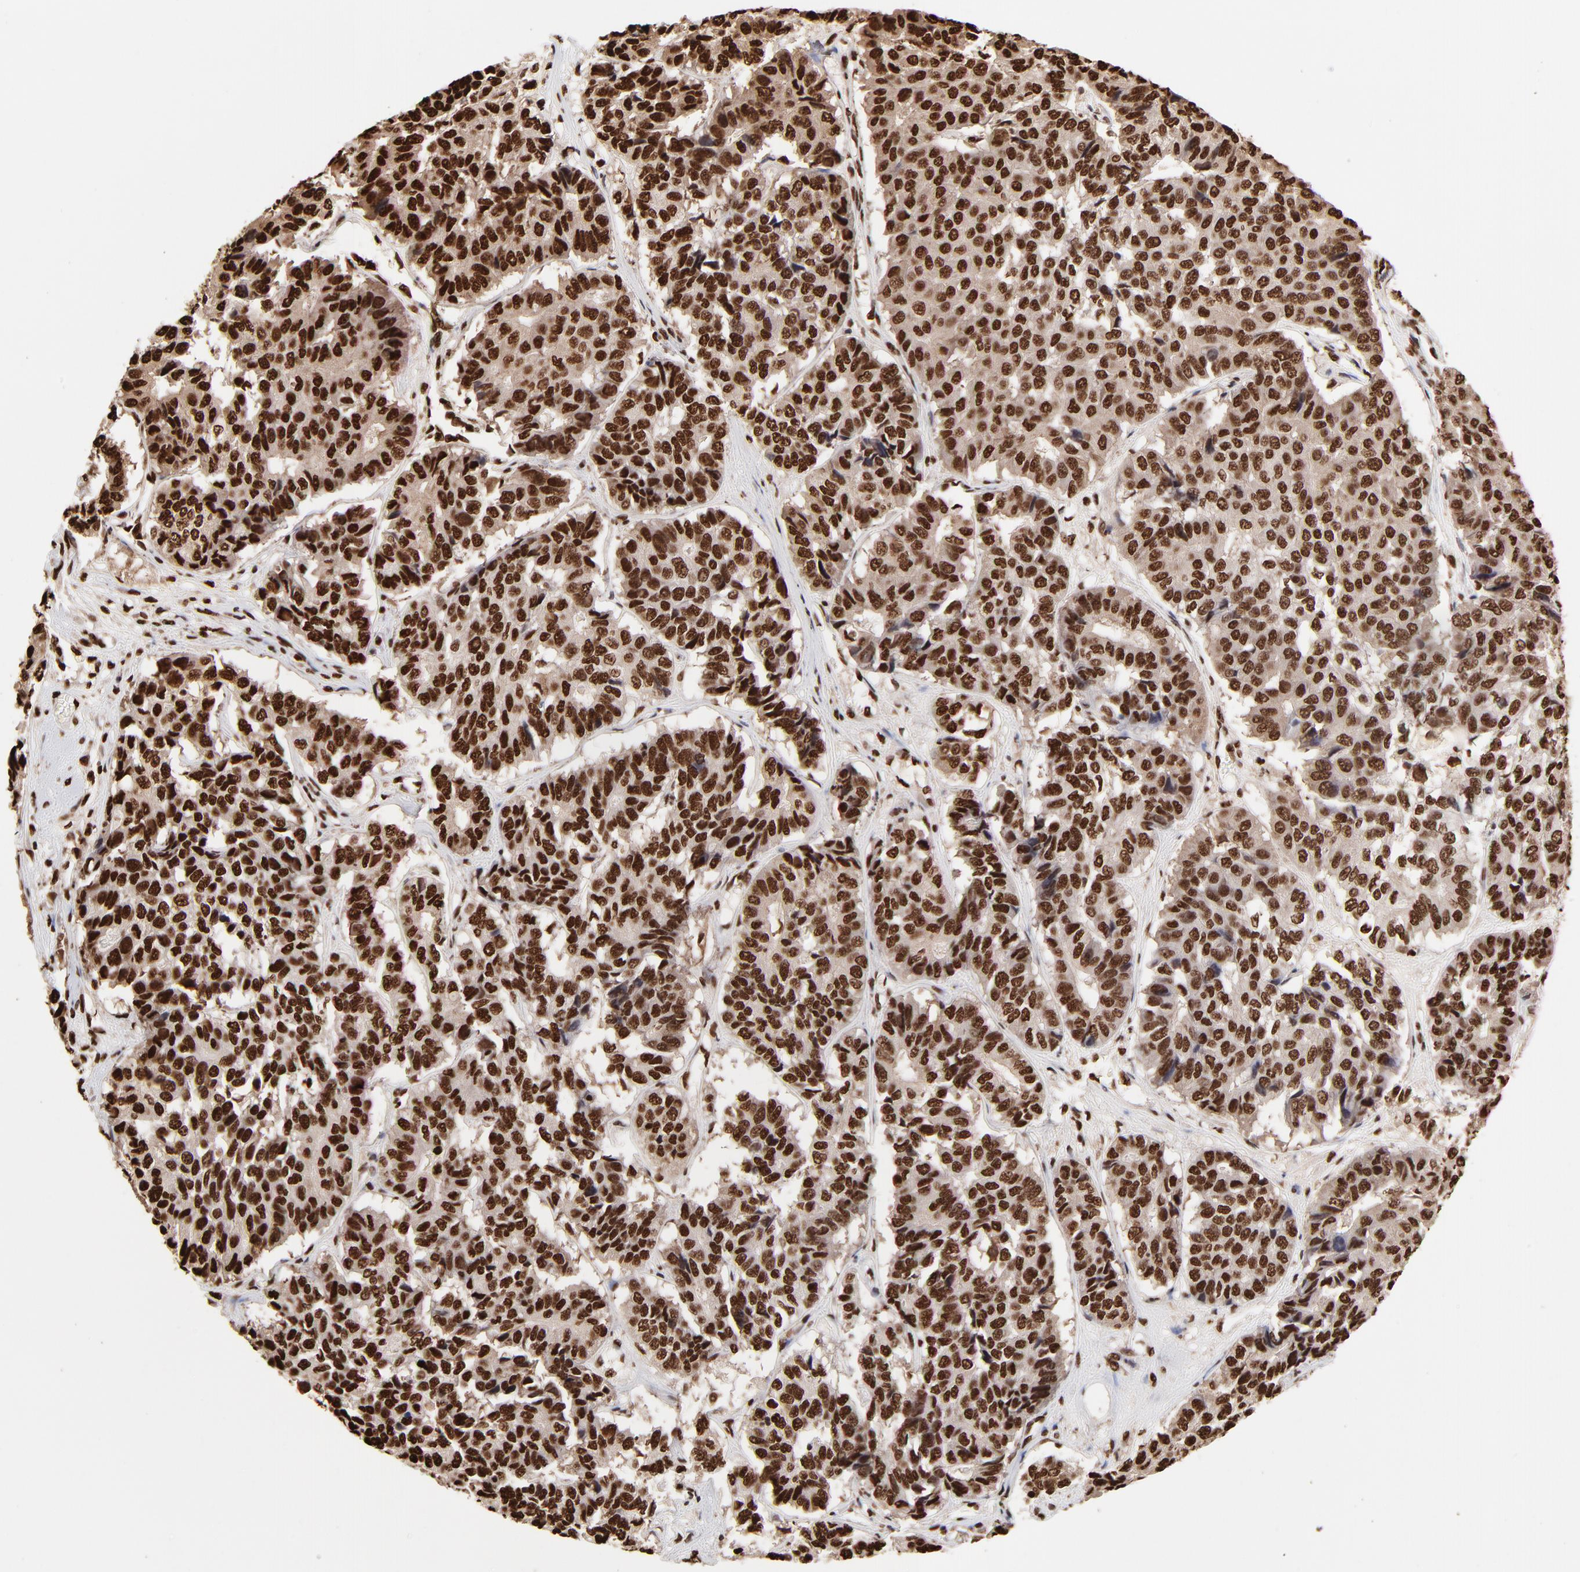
{"staining": {"intensity": "strong", "quantity": ">75%", "location": "cytoplasmic/membranous,nuclear"}, "tissue": "pancreatic cancer", "cell_type": "Tumor cells", "image_type": "cancer", "snomed": [{"axis": "morphology", "description": "Adenocarcinoma, NOS"}, {"axis": "topography", "description": "Pancreas"}], "caption": "Immunohistochemical staining of pancreatic adenocarcinoma demonstrates high levels of strong cytoplasmic/membranous and nuclear expression in approximately >75% of tumor cells. Using DAB (3,3'-diaminobenzidine) (brown) and hematoxylin (blue) stains, captured at high magnification using brightfield microscopy.", "gene": "ZNF544", "patient": {"sex": "male", "age": 50}}